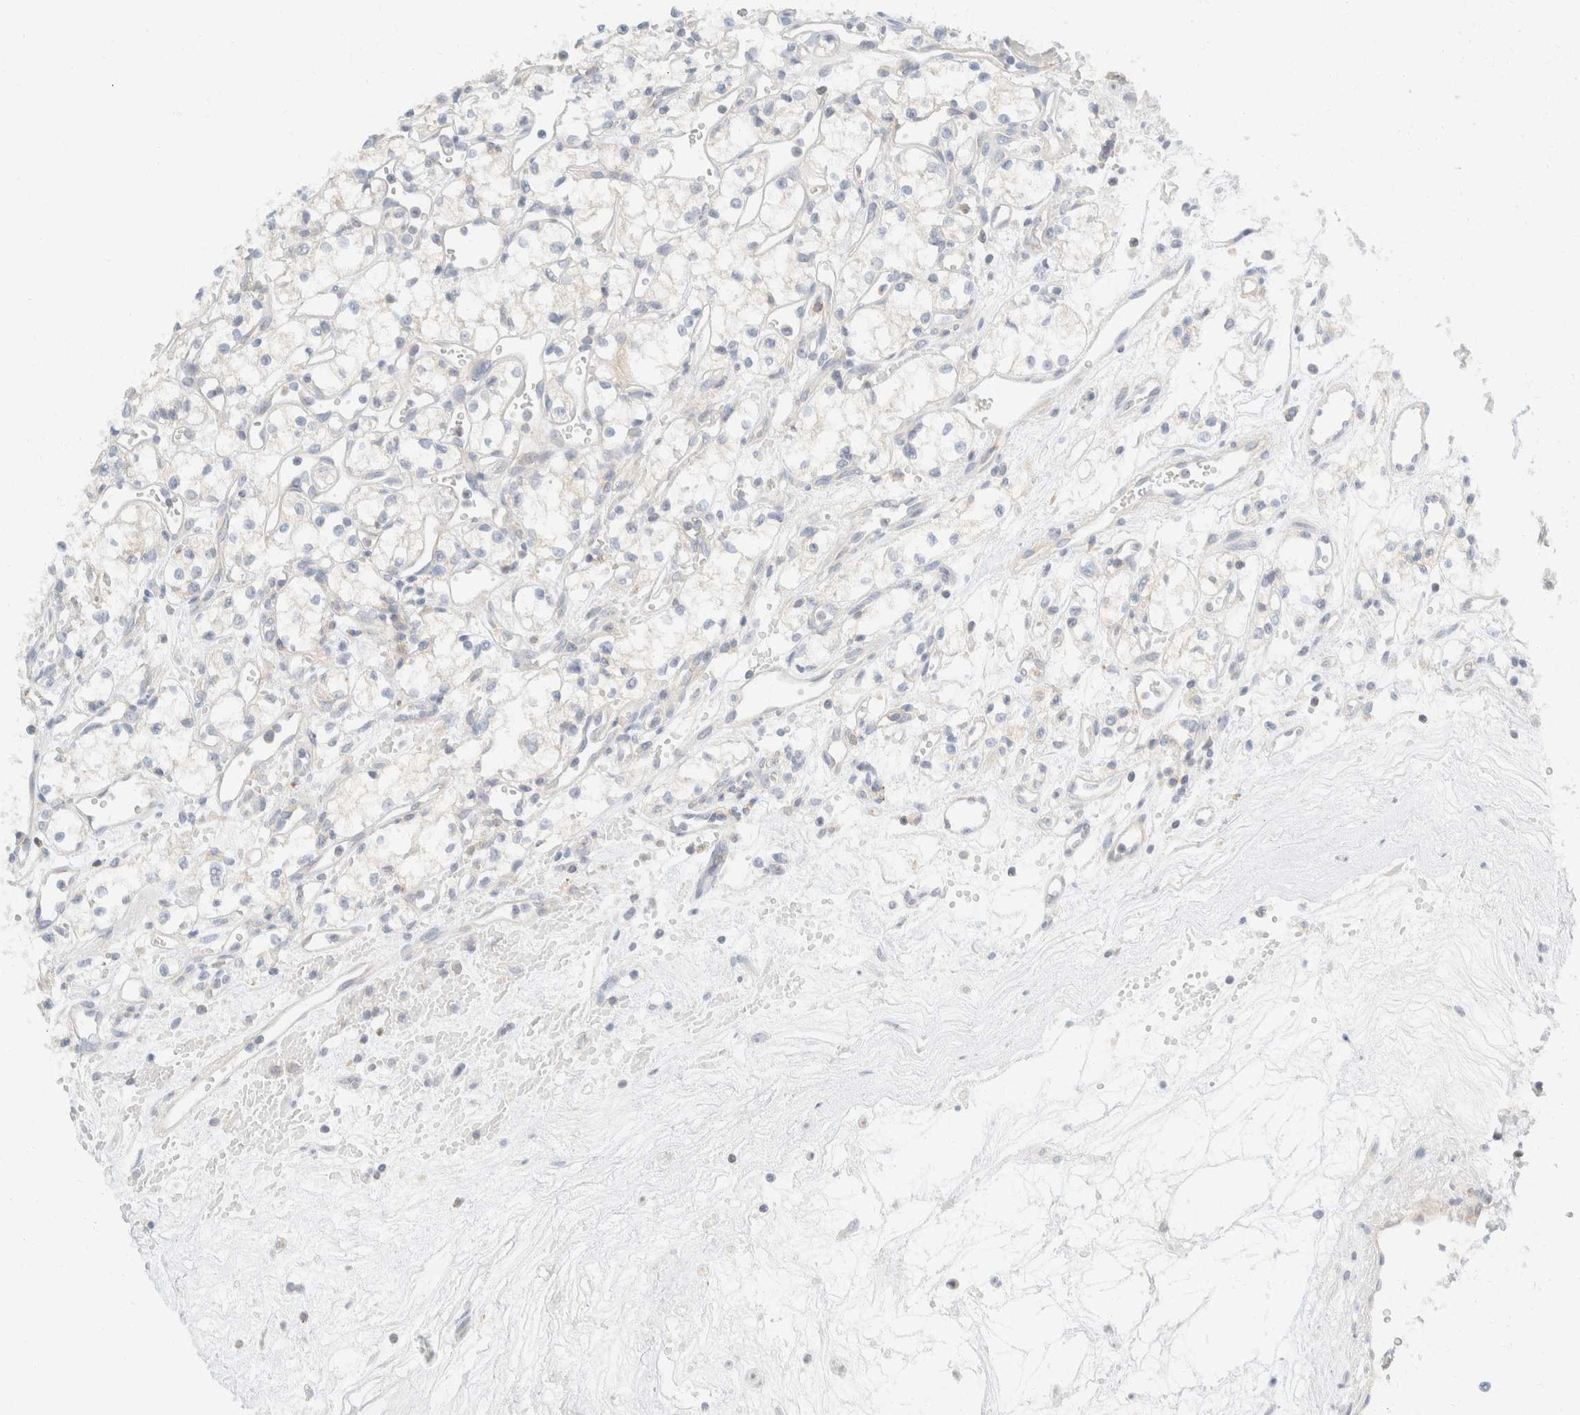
{"staining": {"intensity": "negative", "quantity": "none", "location": "none"}, "tissue": "renal cancer", "cell_type": "Tumor cells", "image_type": "cancer", "snomed": [{"axis": "morphology", "description": "Adenocarcinoma, NOS"}, {"axis": "topography", "description": "Kidney"}], "caption": "The image exhibits no significant positivity in tumor cells of adenocarcinoma (renal).", "gene": "SH3GLB2", "patient": {"sex": "male", "age": 59}}